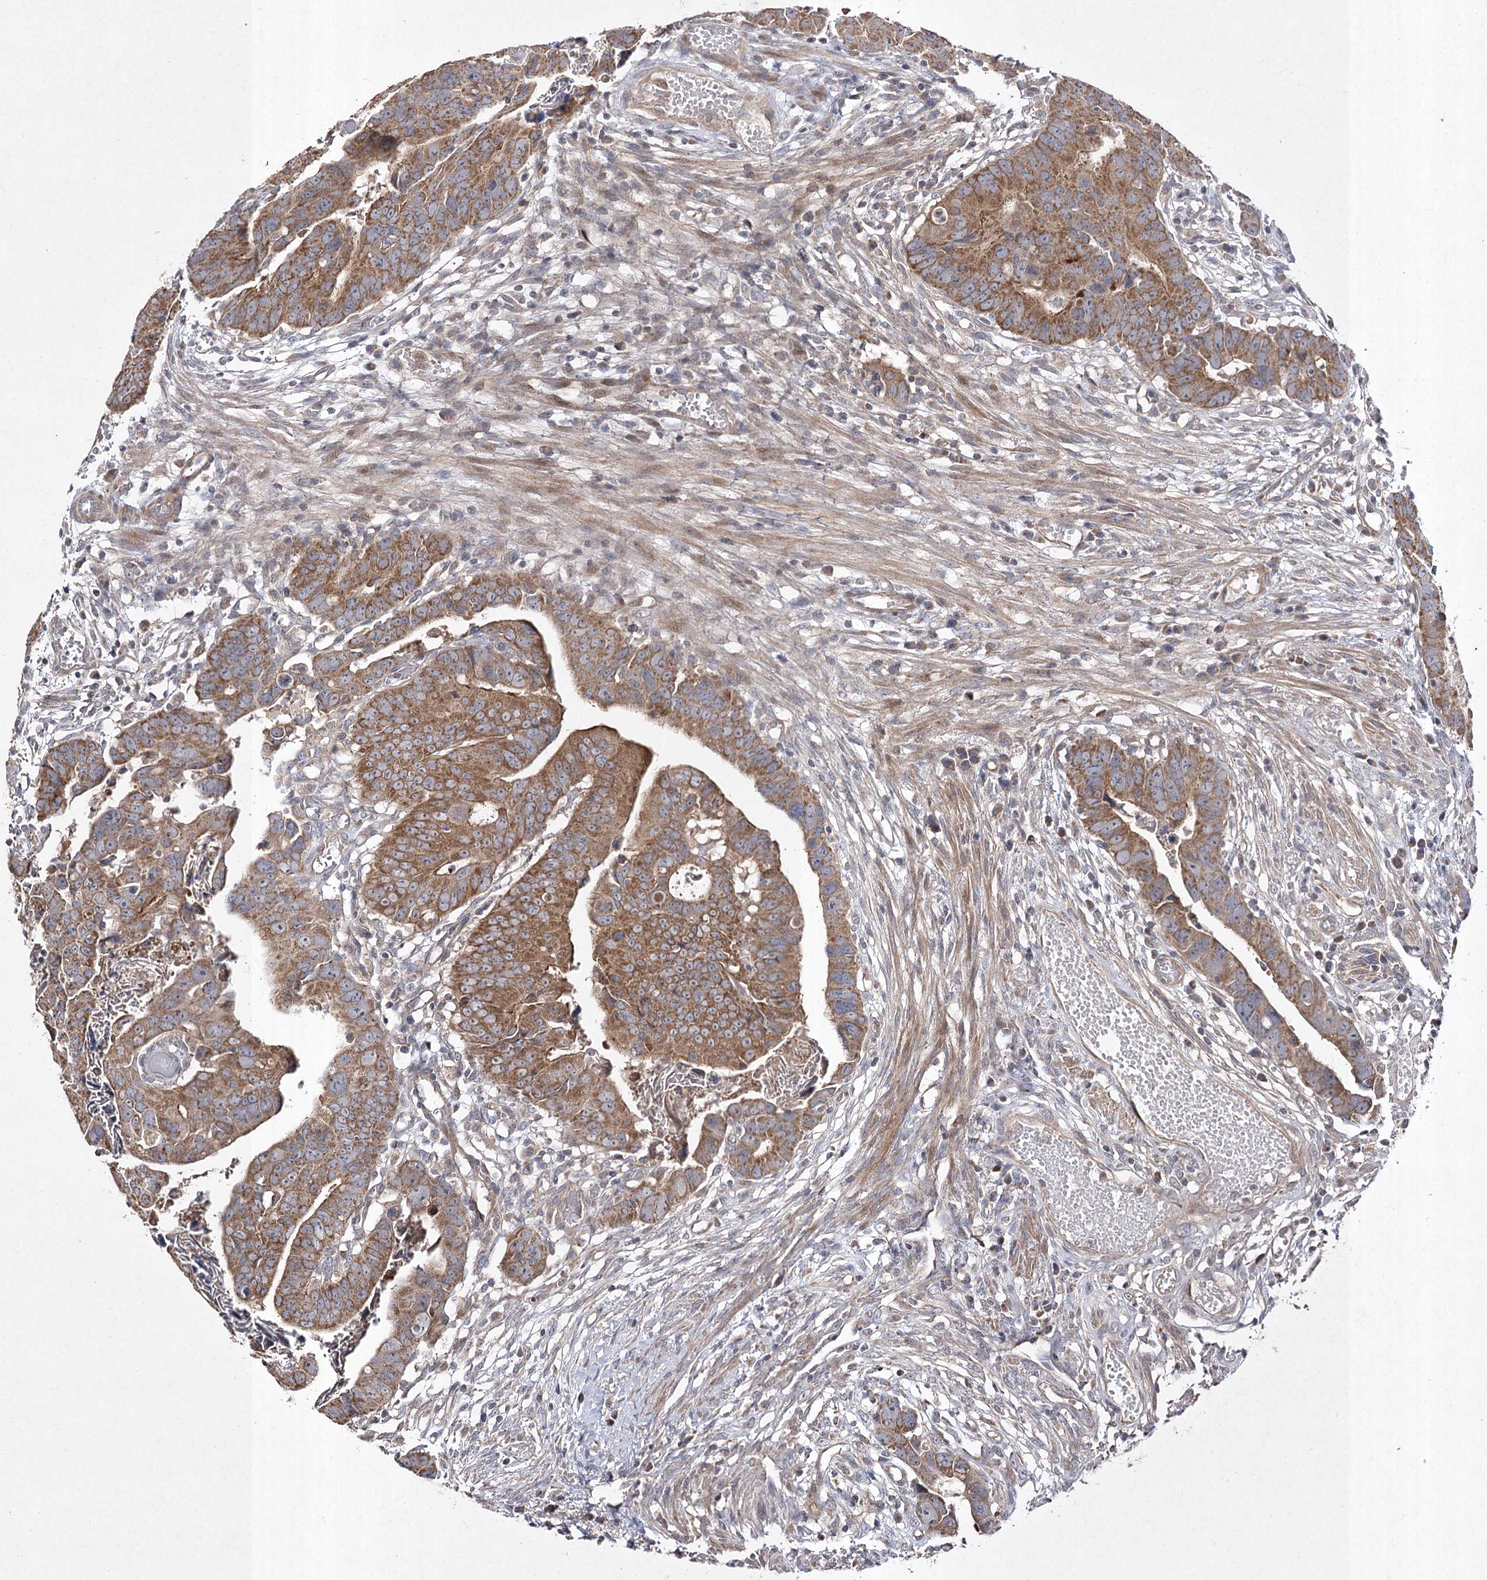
{"staining": {"intensity": "moderate", "quantity": ">75%", "location": "cytoplasmic/membranous"}, "tissue": "colorectal cancer", "cell_type": "Tumor cells", "image_type": "cancer", "snomed": [{"axis": "morphology", "description": "Adenocarcinoma, NOS"}, {"axis": "topography", "description": "Rectum"}], "caption": "Protein positivity by immunohistochemistry (IHC) displays moderate cytoplasmic/membranous expression in approximately >75% of tumor cells in colorectal cancer (adenocarcinoma). (IHC, brightfield microscopy, high magnification).", "gene": "FANCL", "patient": {"sex": "female", "age": 65}}